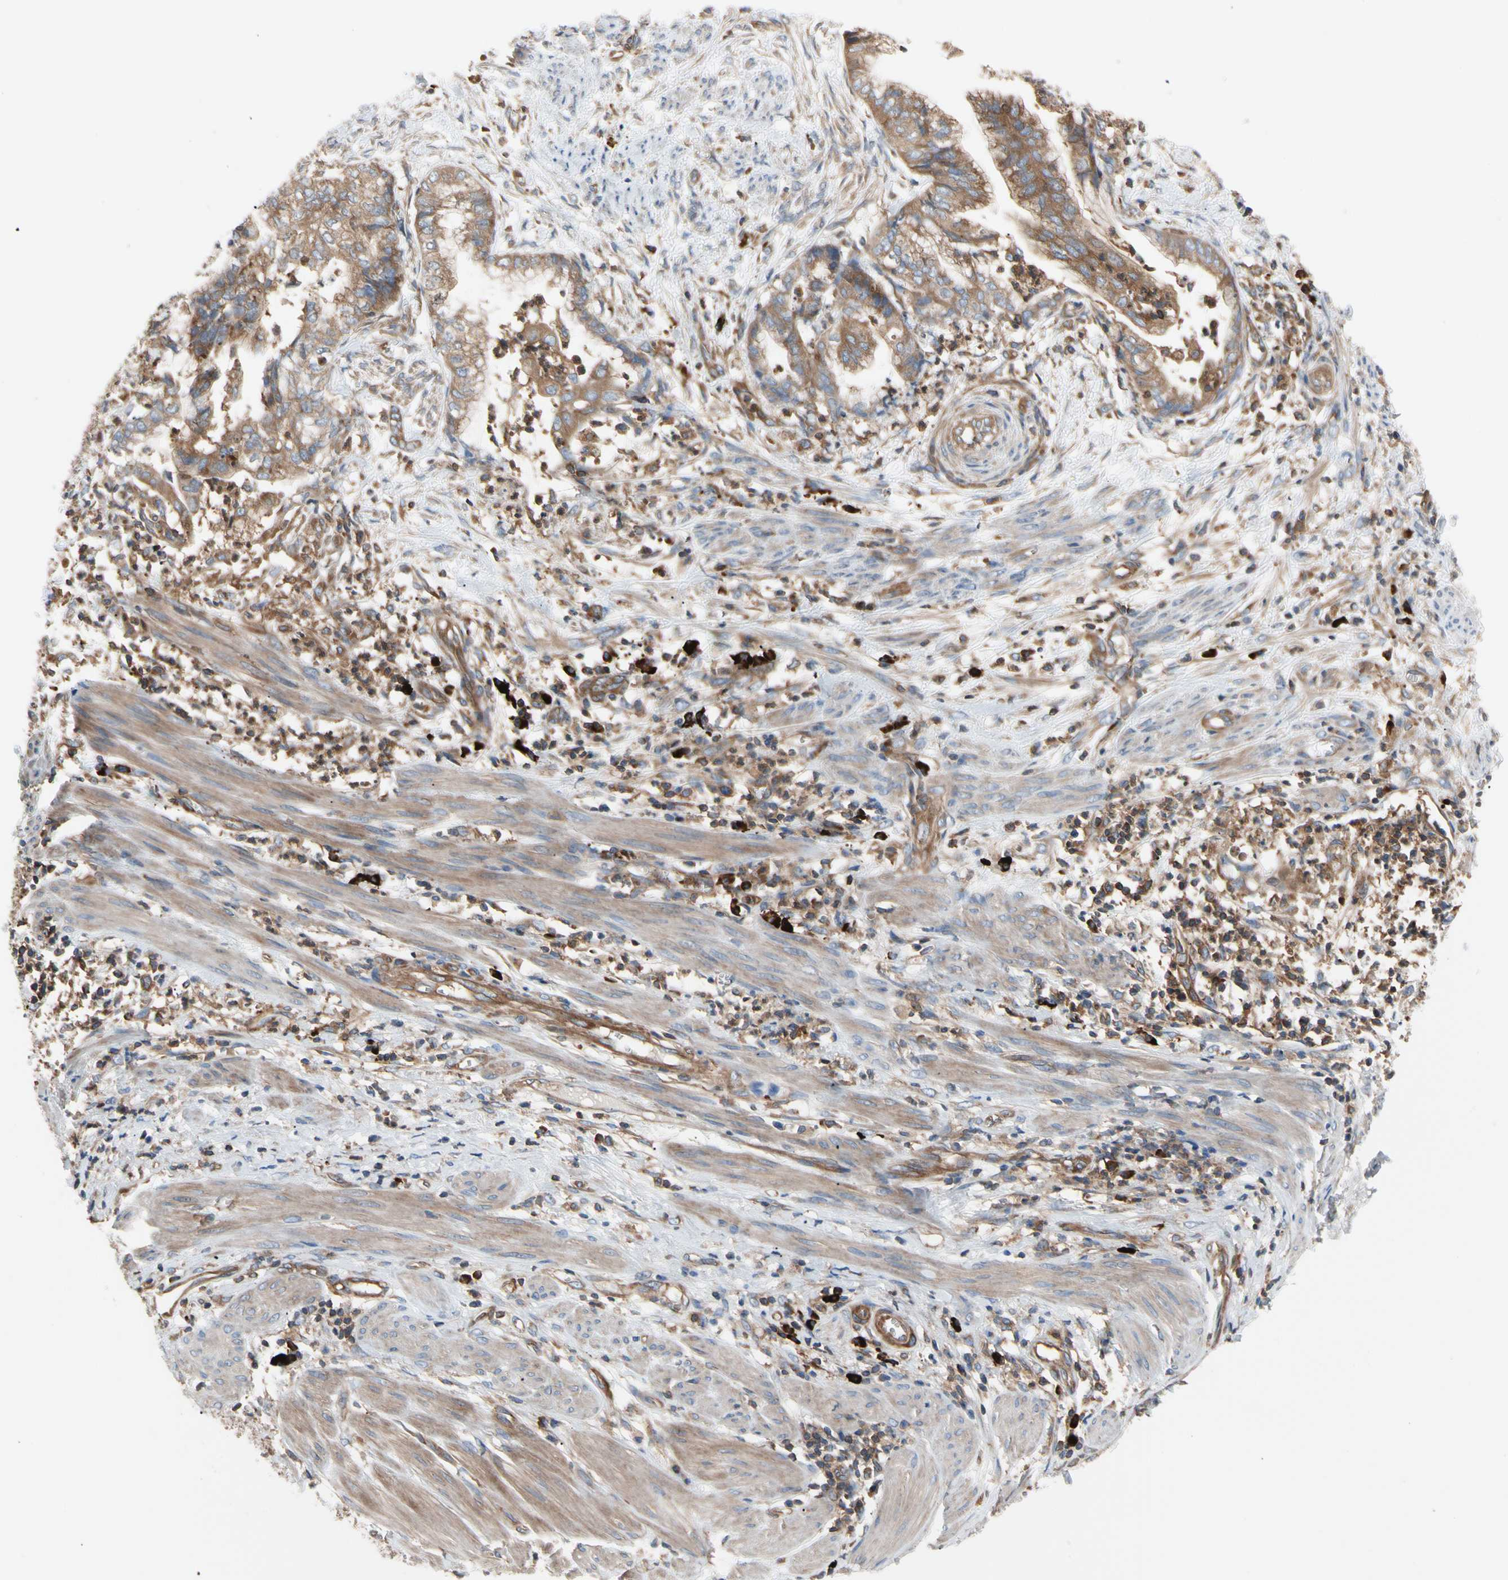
{"staining": {"intensity": "moderate", "quantity": ">75%", "location": "cytoplasmic/membranous"}, "tissue": "endometrial cancer", "cell_type": "Tumor cells", "image_type": "cancer", "snomed": [{"axis": "morphology", "description": "Necrosis, NOS"}, {"axis": "morphology", "description": "Adenocarcinoma, NOS"}, {"axis": "topography", "description": "Endometrium"}], "caption": "A histopathology image of human endometrial cancer stained for a protein demonstrates moderate cytoplasmic/membranous brown staining in tumor cells.", "gene": "ROCK1", "patient": {"sex": "female", "age": 79}}